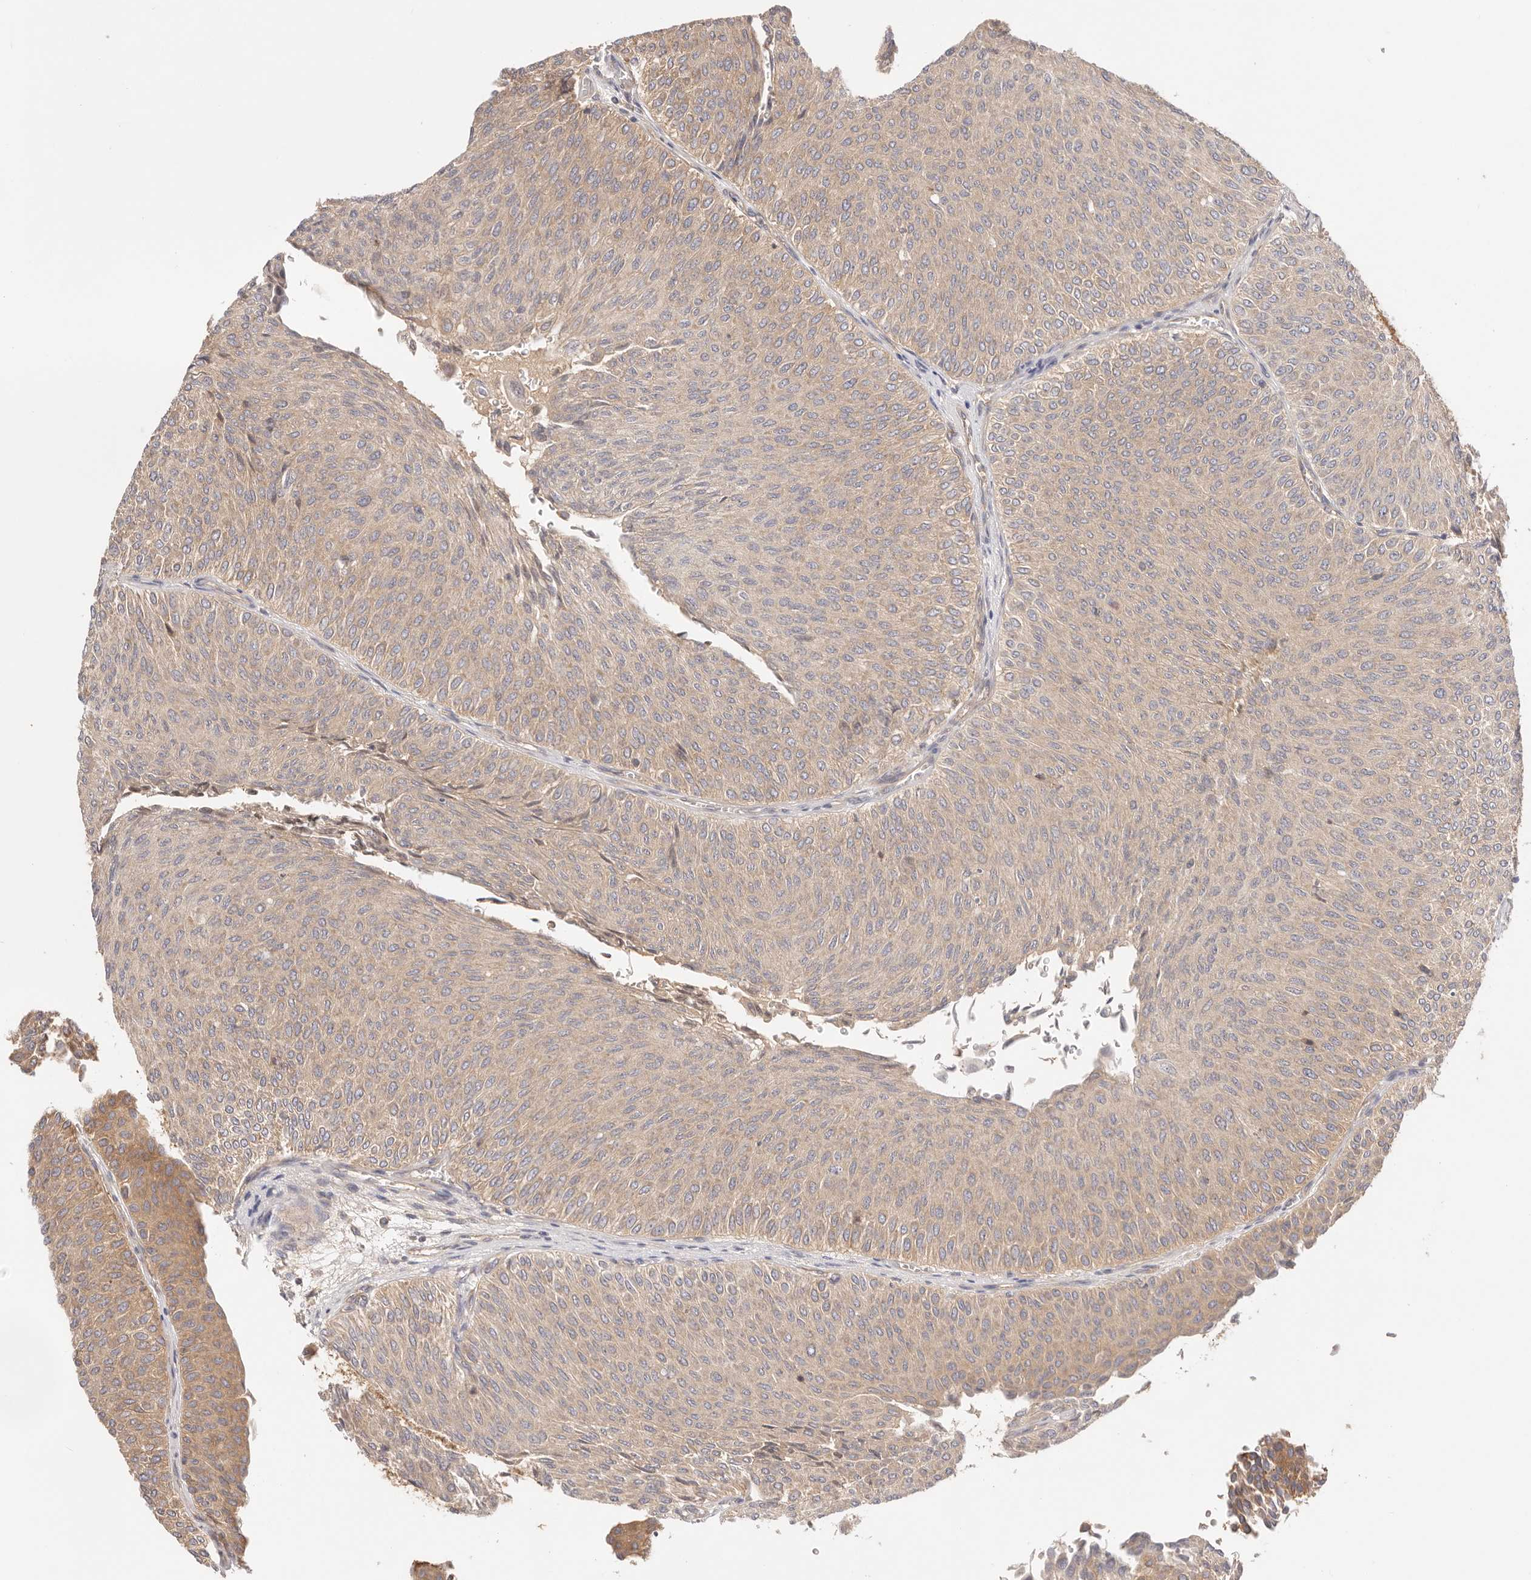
{"staining": {"intensity": "moderate", "quantity": ">75%", "location": "cytoplasmic/membranous"}, "tissue": "urothelial cancer", "cell_type": "Tumor cells", "image_type": "cancer", "snomed": [{"axis": "morphology", "description": "Urothelial carcinoma, Low grade"}, {"axis": "topography", "description": "Urinary bladder"}], "caption": "This micrograph shows urothelial cancer stained with immunohistochemistry (IHC) to label a protein in brown. The cytoplasmic/membranous of tumor cells show moderate positivity for the protein. Nuclei are counter-stained blue.", "gene": "KCMF1", "patient": {"sex": "male", "age": 78}}